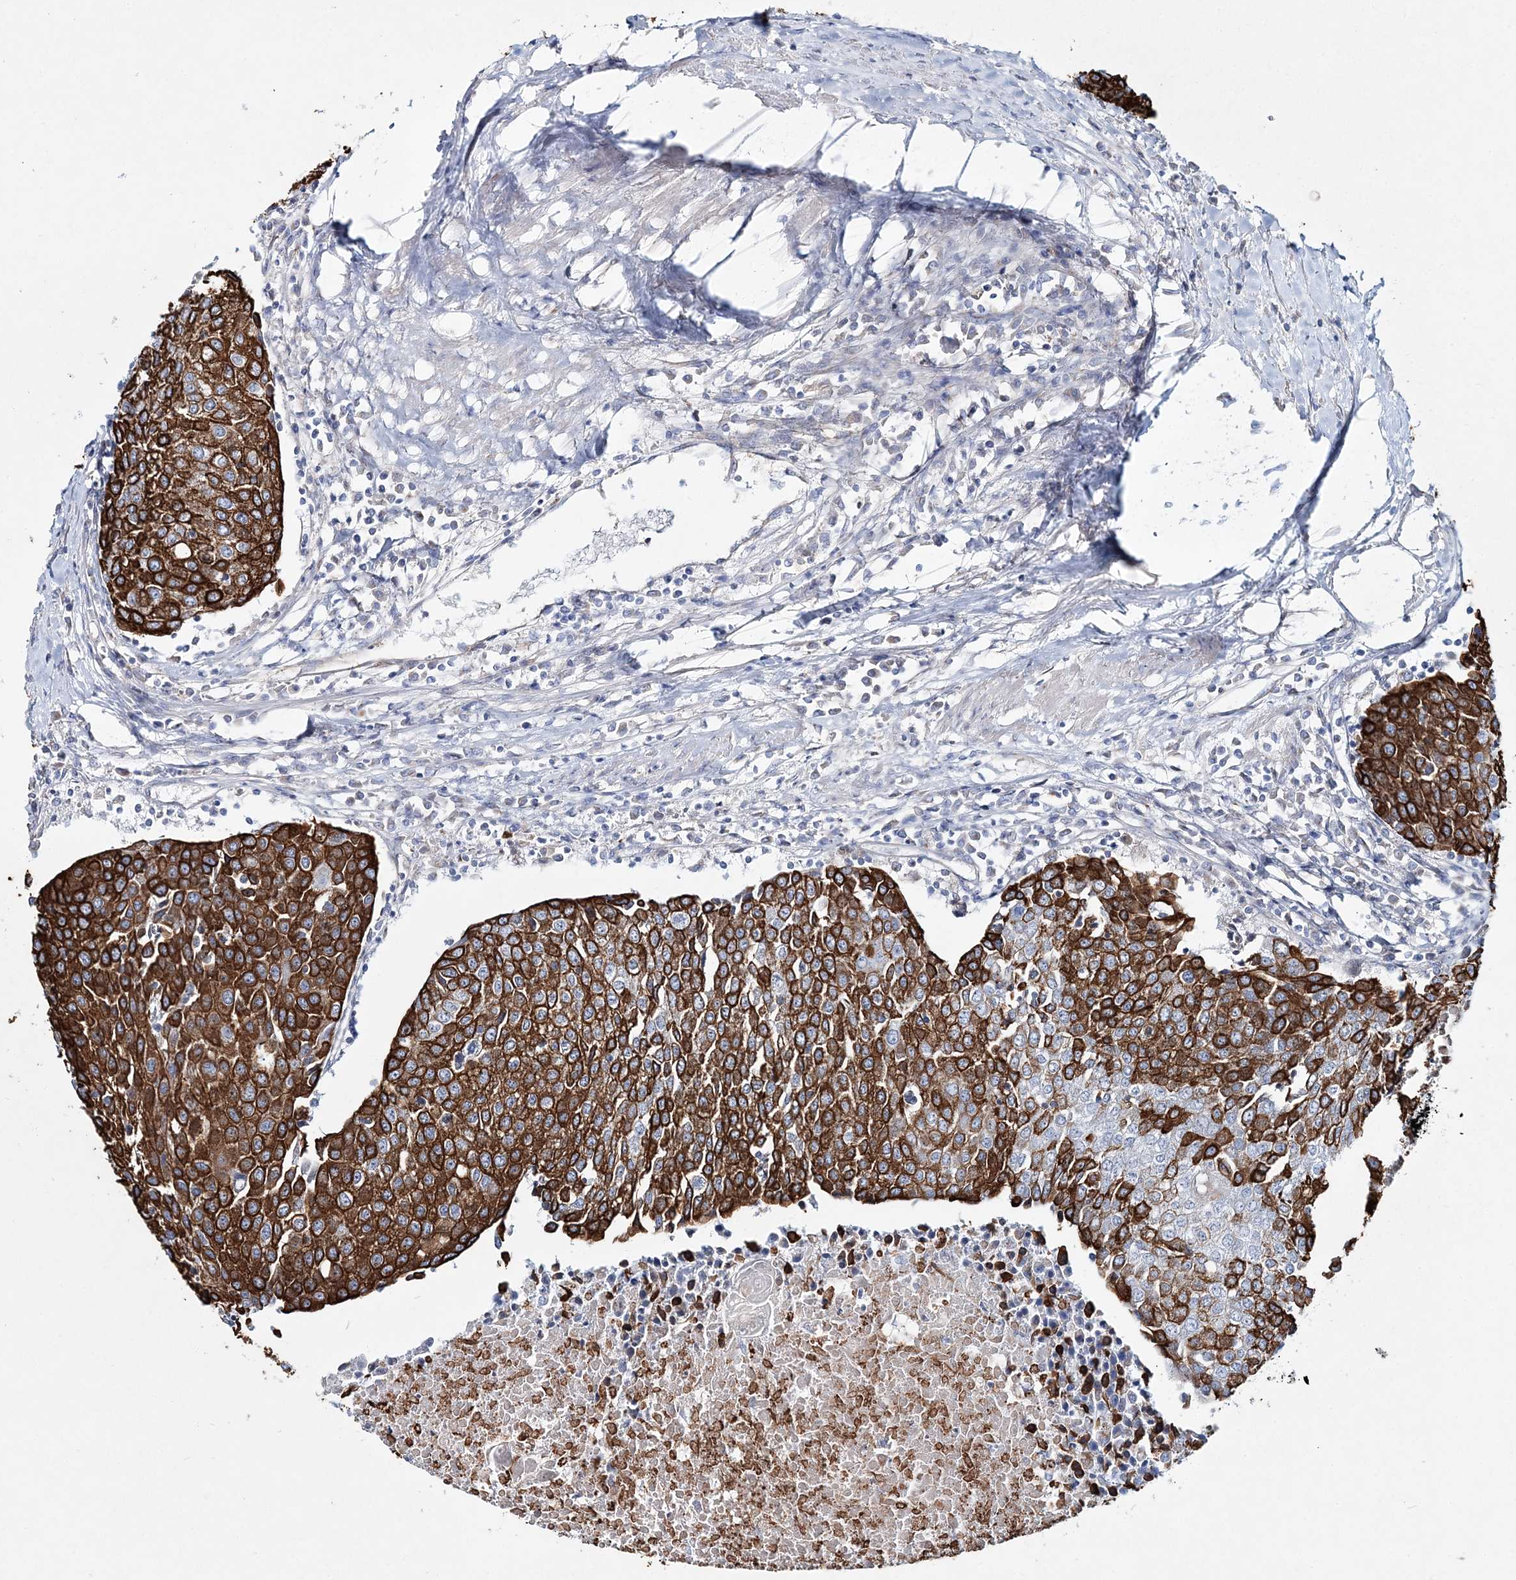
{"staining": {"intensity": "strong", "quantity": ">75%", "location": "cytoplasmic/membranous"}, "tissue": "urothelial cancer", "cell_type": "Tumor cells", "image_type": "cancer", "snomed": [{"axis": "morphology", "description": "Urothelial carcinoma, High grade"}, {"axis": "topography", "description": "Urinary bladder"}], "caption": "Protein expression by immunohistochemistry reveals strong cytoplasmic/membranous positivity in about >75% of tumor cells in urothelial cancer.", "gene": "ADGRL1", "patient": {"sex": "female", "age": 85}}